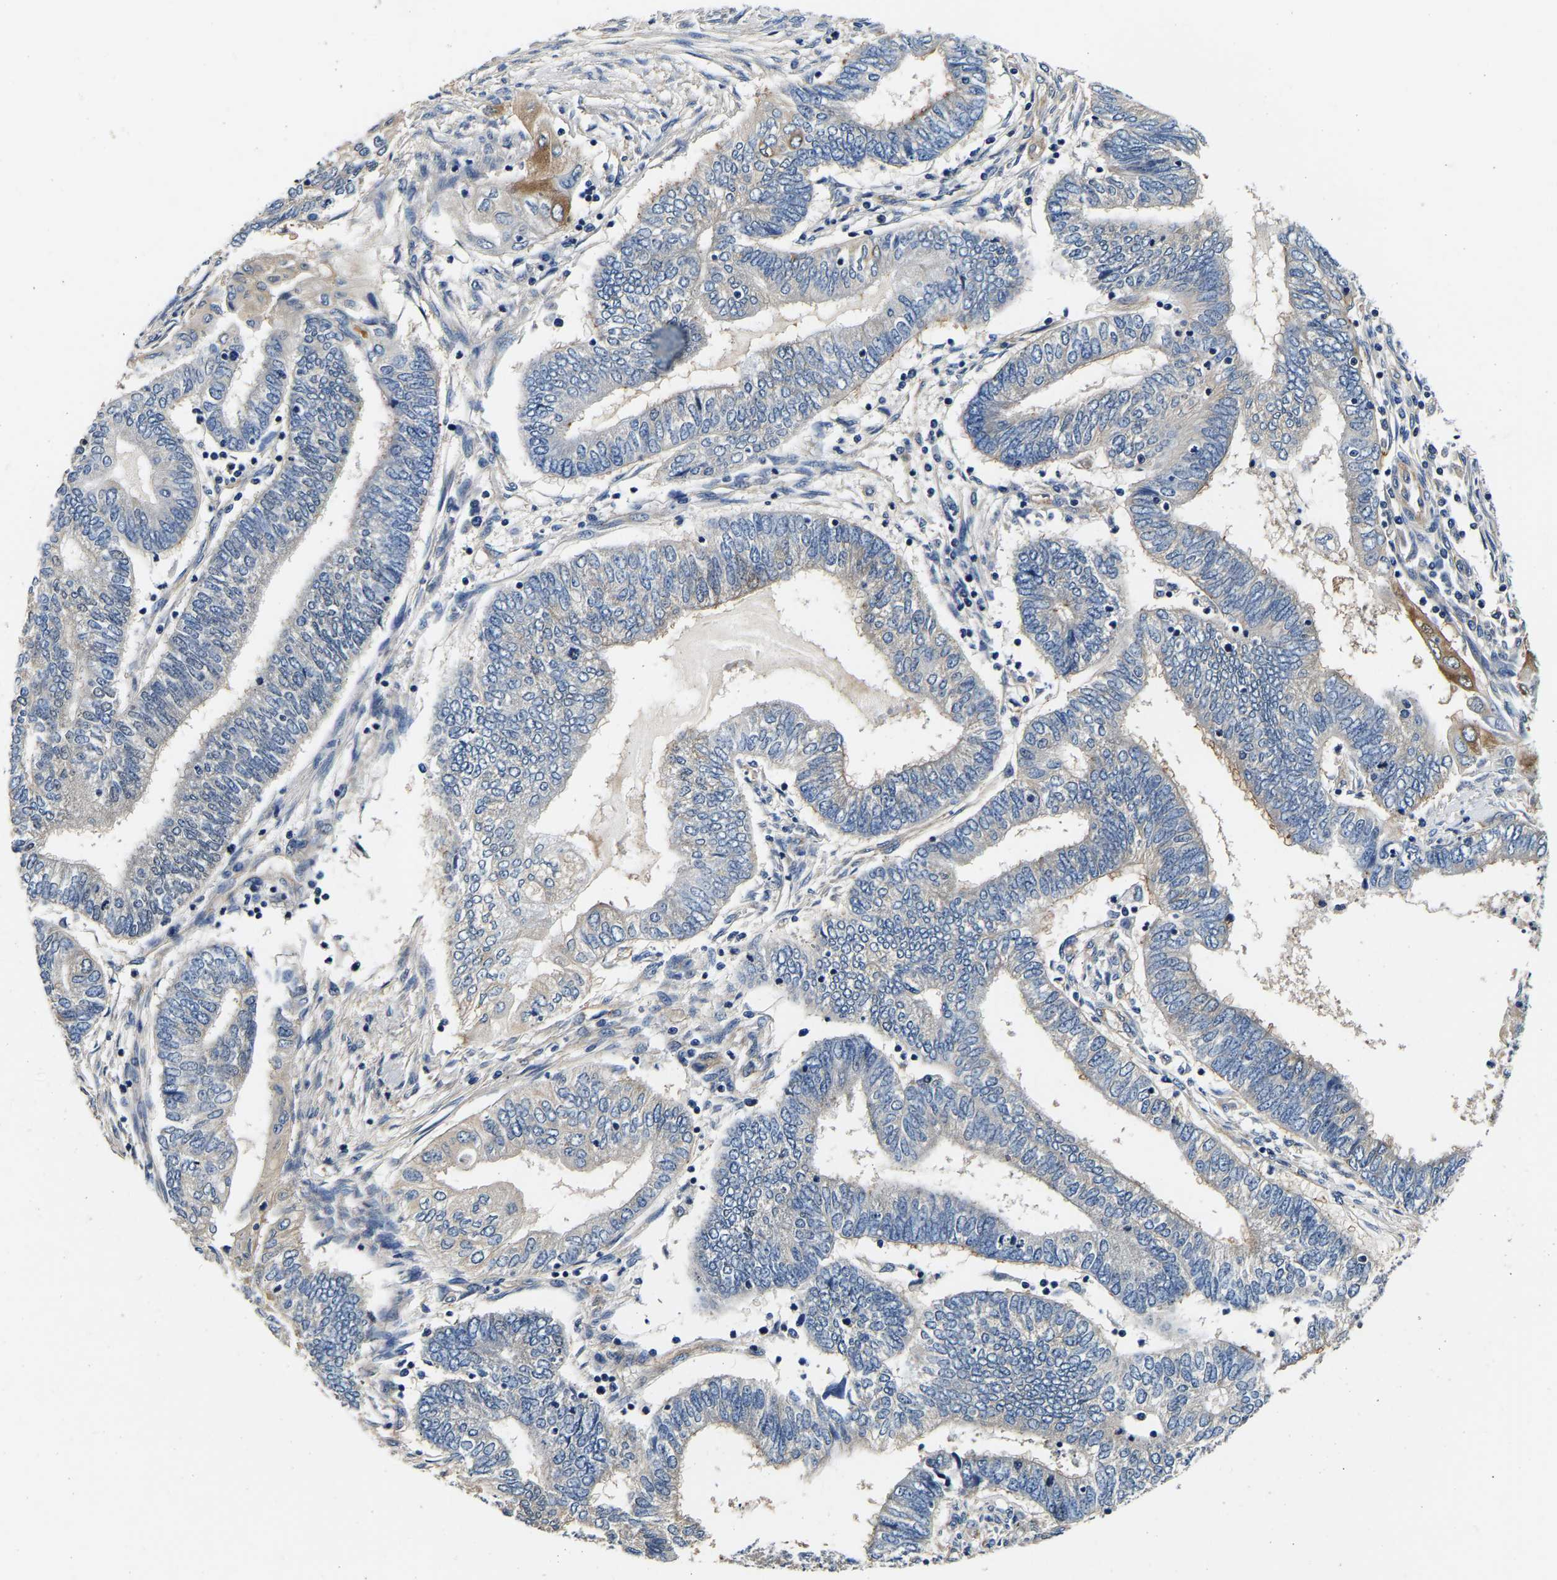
{"staining": {"intensity": "negative", "quantity": "none", "location": "none"}, "tissue": "endometrial cancer", "cell_type": "Tumor cells", "image_type": "cancer", "snomed": [{"axis": "morphology", "description": "Adenocarcinoma, NOS"}, {"axis": "topography", "description": "Uterus"}, {"axis": "topography", "description": "Endometrium"}], "caption": "Tumor cells are negative for protein expression in human endometrial cancer (adenocarcinoma).", "gene": "SH3GLB1", "patient": {"sex": "female", "age": 70}}